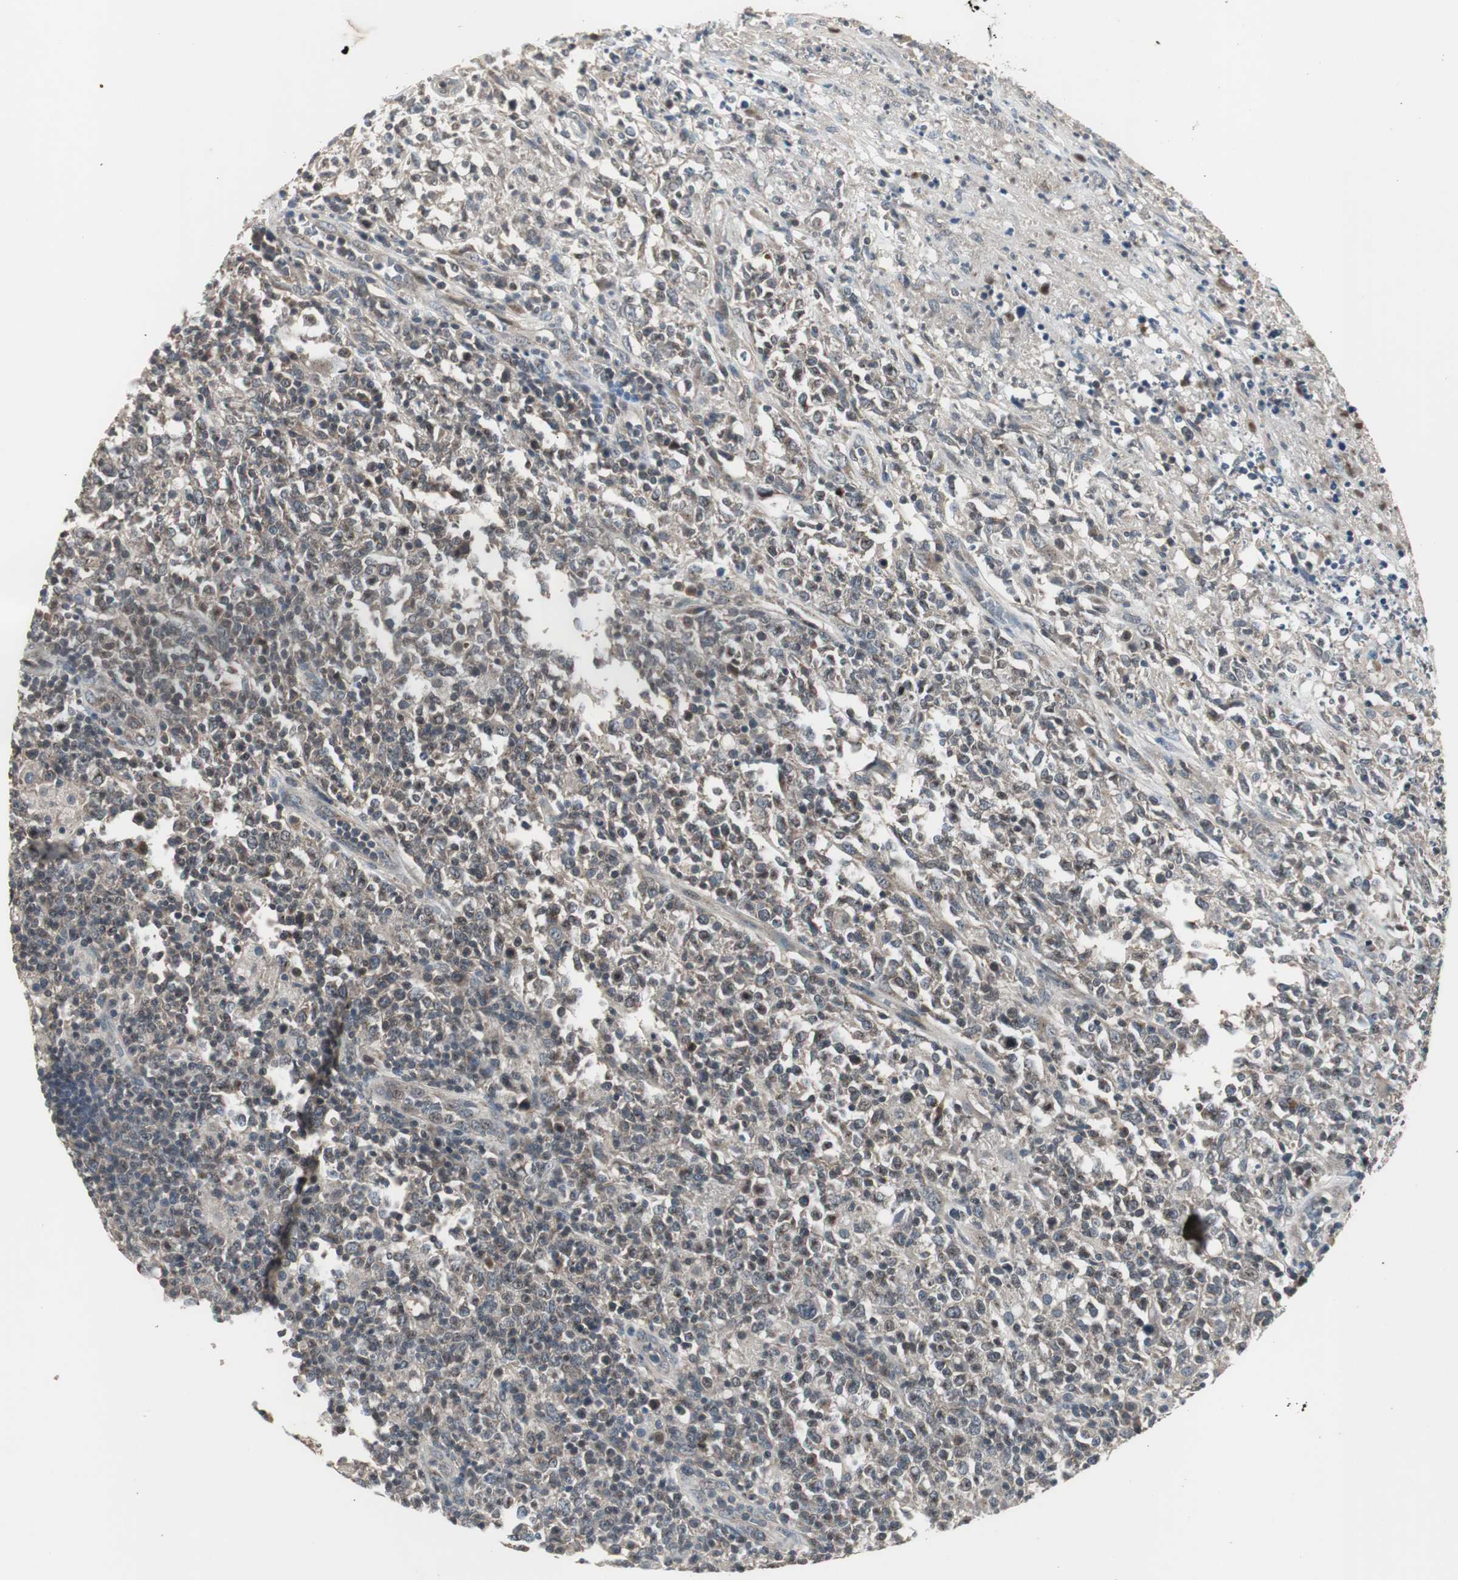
{"staining": {"intensity": "weak", "quantity": ">75%", "location": "cytoplasmic/membranous"}, "tissue": "lymphoma", "cell_type": "Tumor cells", "image_type": "cancer", "snomed": [{"axis": "morphology", "description": "Malignant lymphoma, non-Hodgkin's type, High grade"}, {"axis": "topography", "description": "Lymph node"}], "caption": "A photomicrograph showing weak cytoplasmic/membranous expression in about >75% of tumor cells in malignant lymphoma, non-Hodgkin's type (high-grade), as visualized by brown immunohistochemical staining.", "gene": "ZMPSTE24", "patient": {"sex": "female", "age": 84}}